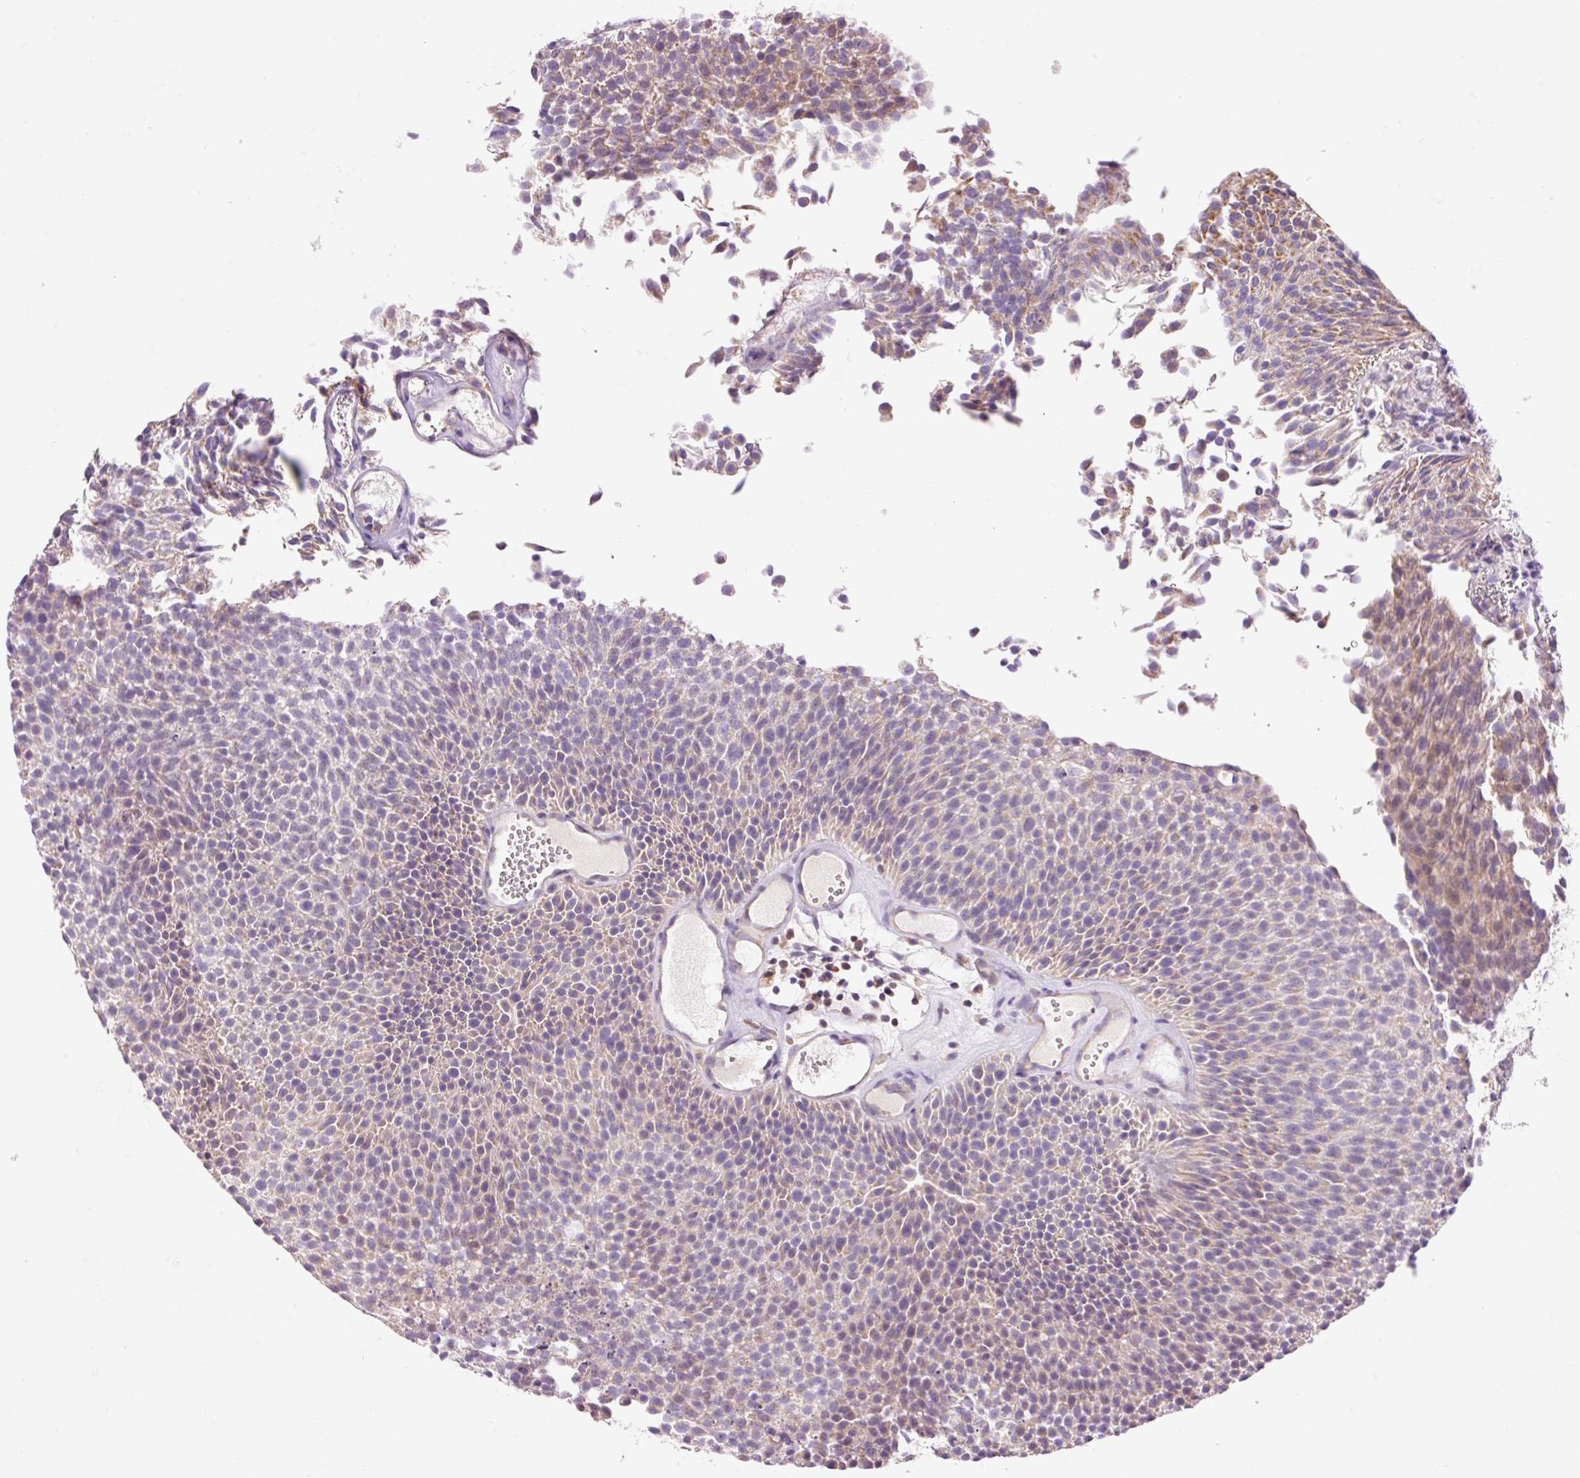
{"staining": {"intensity": "weak", "quantity": "25%-75%", "location": "nuclear"}, "tissue": "urothelial cancer", "cell_type": "Tumor cells", "image_type": "cancer", "snomed": [{"axis": "morphology", "description": "Urothelial carcinoma, Low grade"}, {"axis": "topography", "description": "Urinary bladder"}], "caption": "A photomicrograph of human low-grade urothelial carcinoma stained for a protein reveals weak nuclear brown staining in tumor cells.", "gene": "IMMT", "patient": {"sex": "female", "age": 79}}